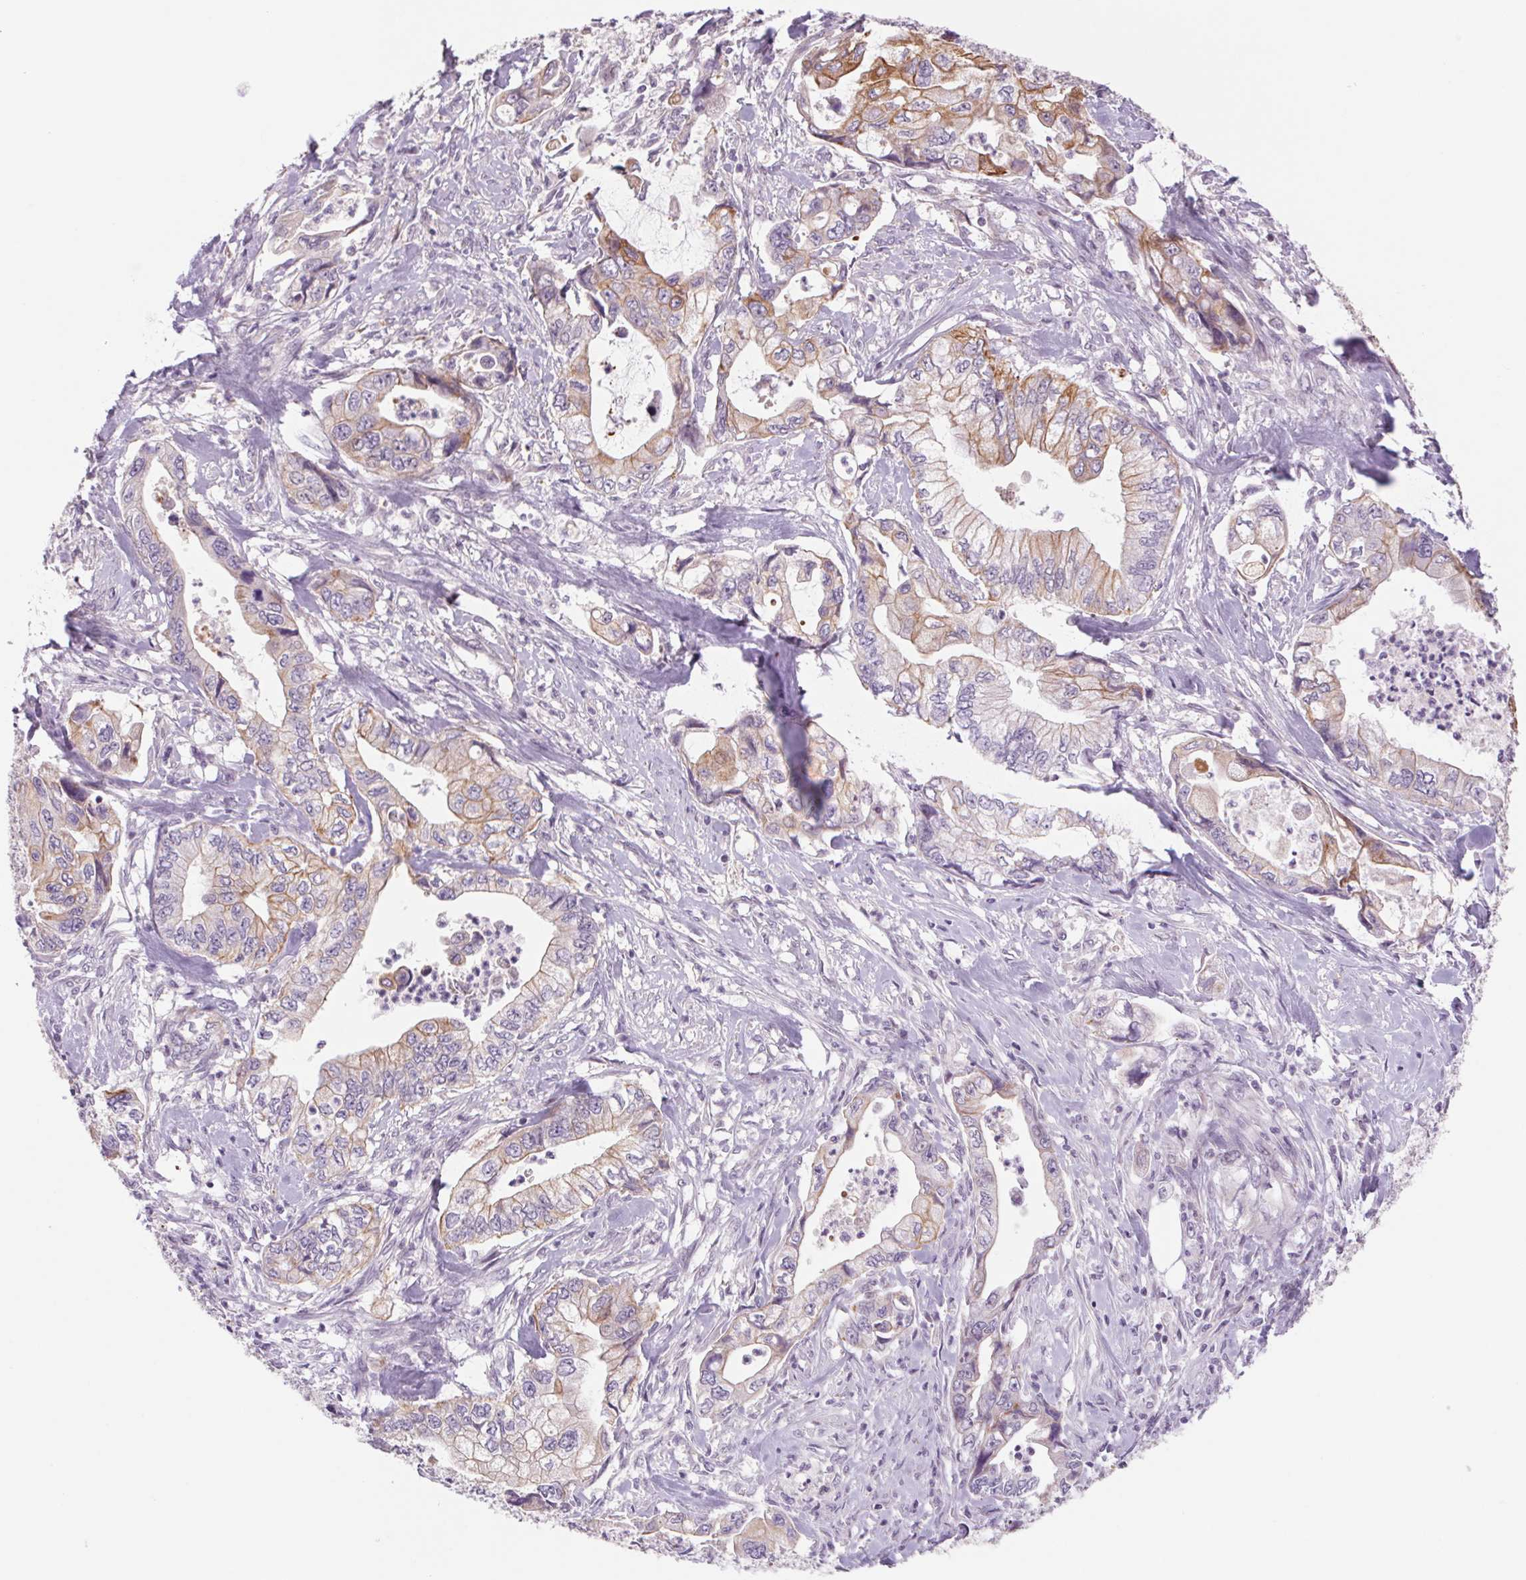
{"staining": {"intensity": "moderate", "quantity": "<25%", "location": "cytoplasmic/membranous"}, "tissue": "stomach cancer", "cell_type": "Tumor cells", "image_type": "cancer", "snomed": [{"axis": "morphology", "description": "Adenocarcinoma, NOS"}, {"axis": "topography", "description": "Pancreas"}, {"axis": "topography", "description": "Stomach, upper"}], "caption": "Brown immunohistochemical staining in human adenocarcinoma (stomach) reveals moderate cytoplasmic/membranous positivity in approximately <25% of tumor cells.", "gene": "MS4A13", "patient": {"sex": "male", "age": 77}}